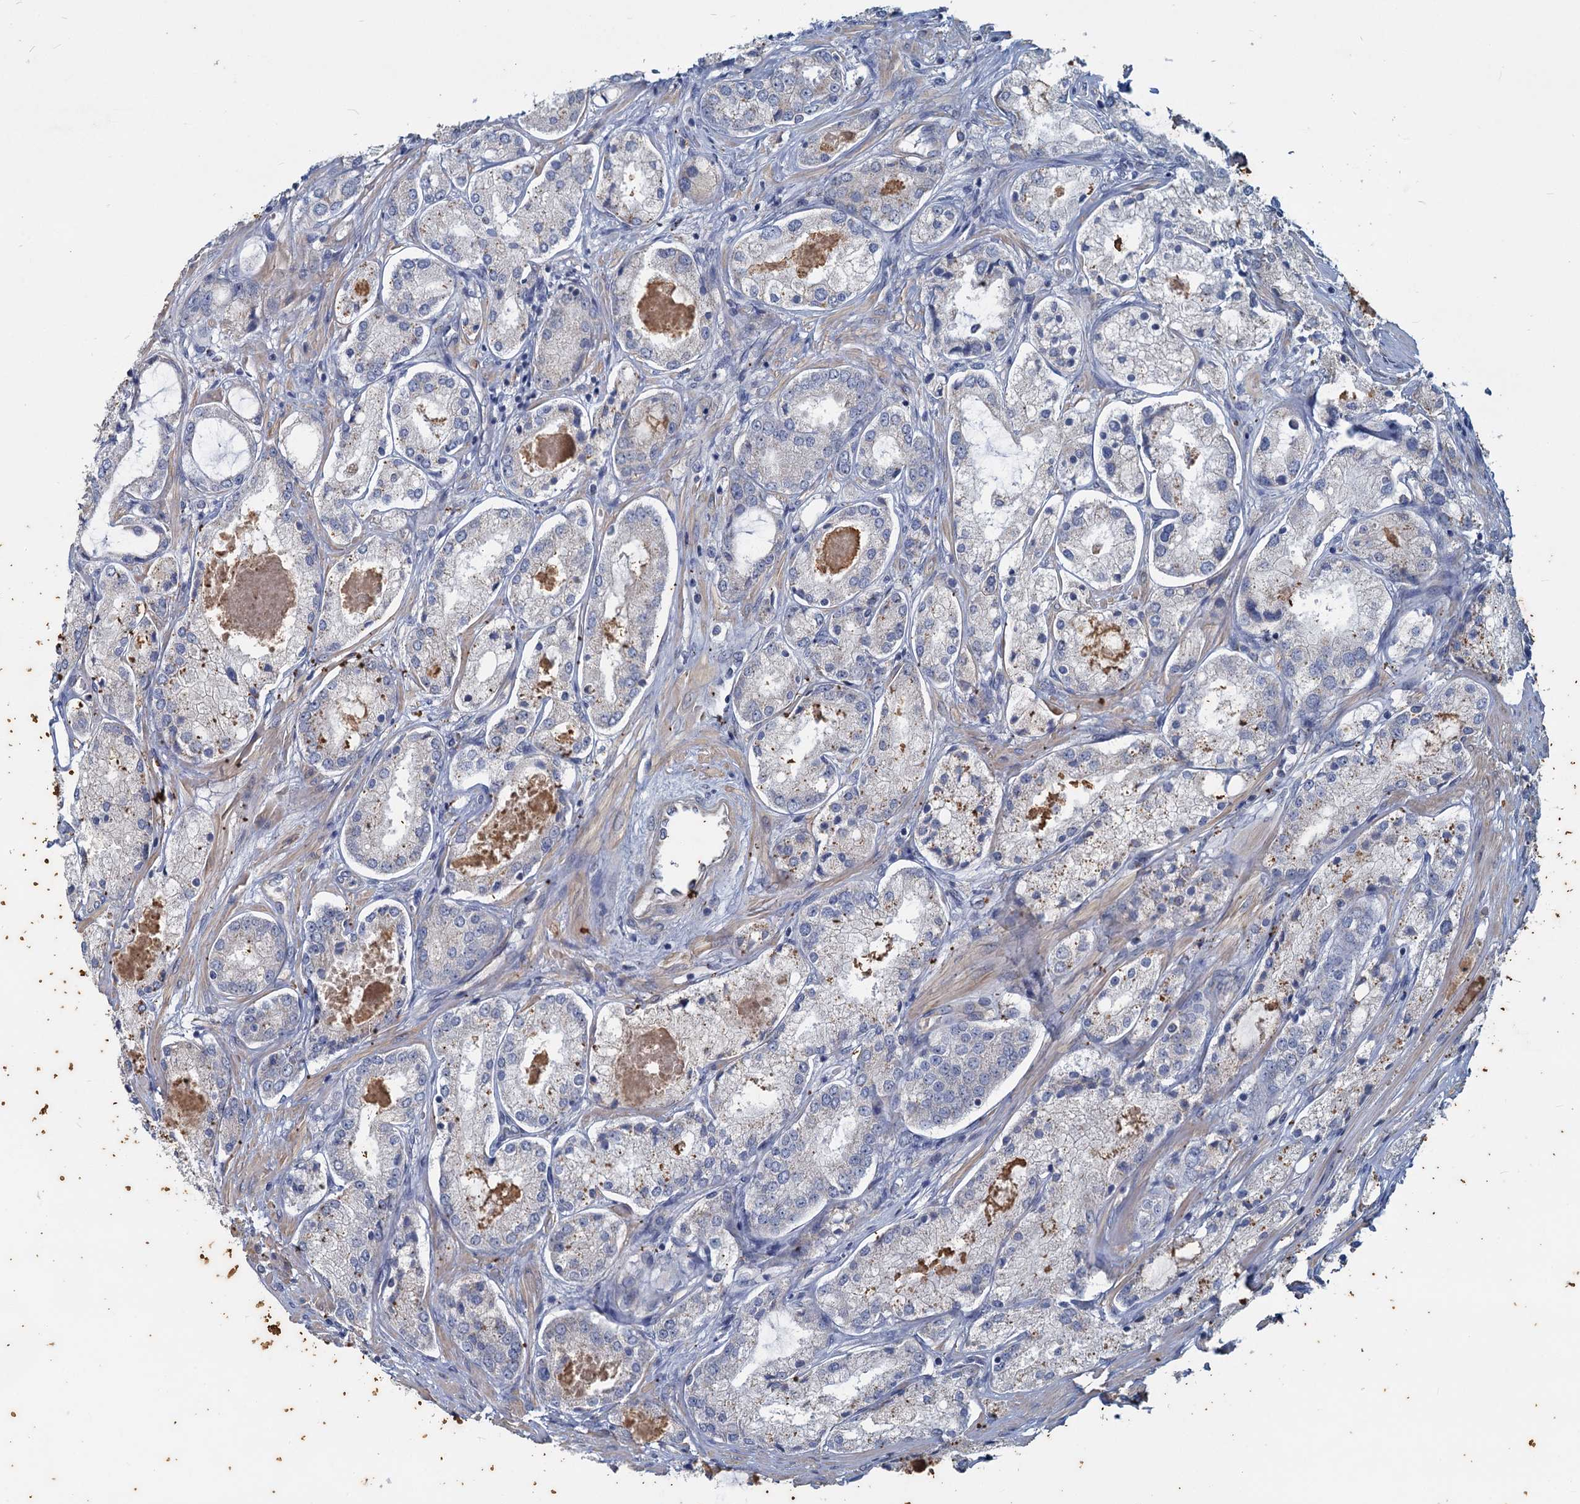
{"staining": {"intensity": "negative", "quantity": "none", "location": "none"}, "tissue": "prostate cancer", "cell_type": "Tumor cells", "image_type": "cancer", "snomed": [{"axis": "morphology", "description": "Adenocarcinoma, Low grade"}, {"axis": "topography", "description": "Prostate"}], "caption": "Prostate cancer stained for a protein using immunohistochemistry displays no positivity tumor cells.", "gene": "SLC2A7", "patient": {"sex": "male", "age": 68}}